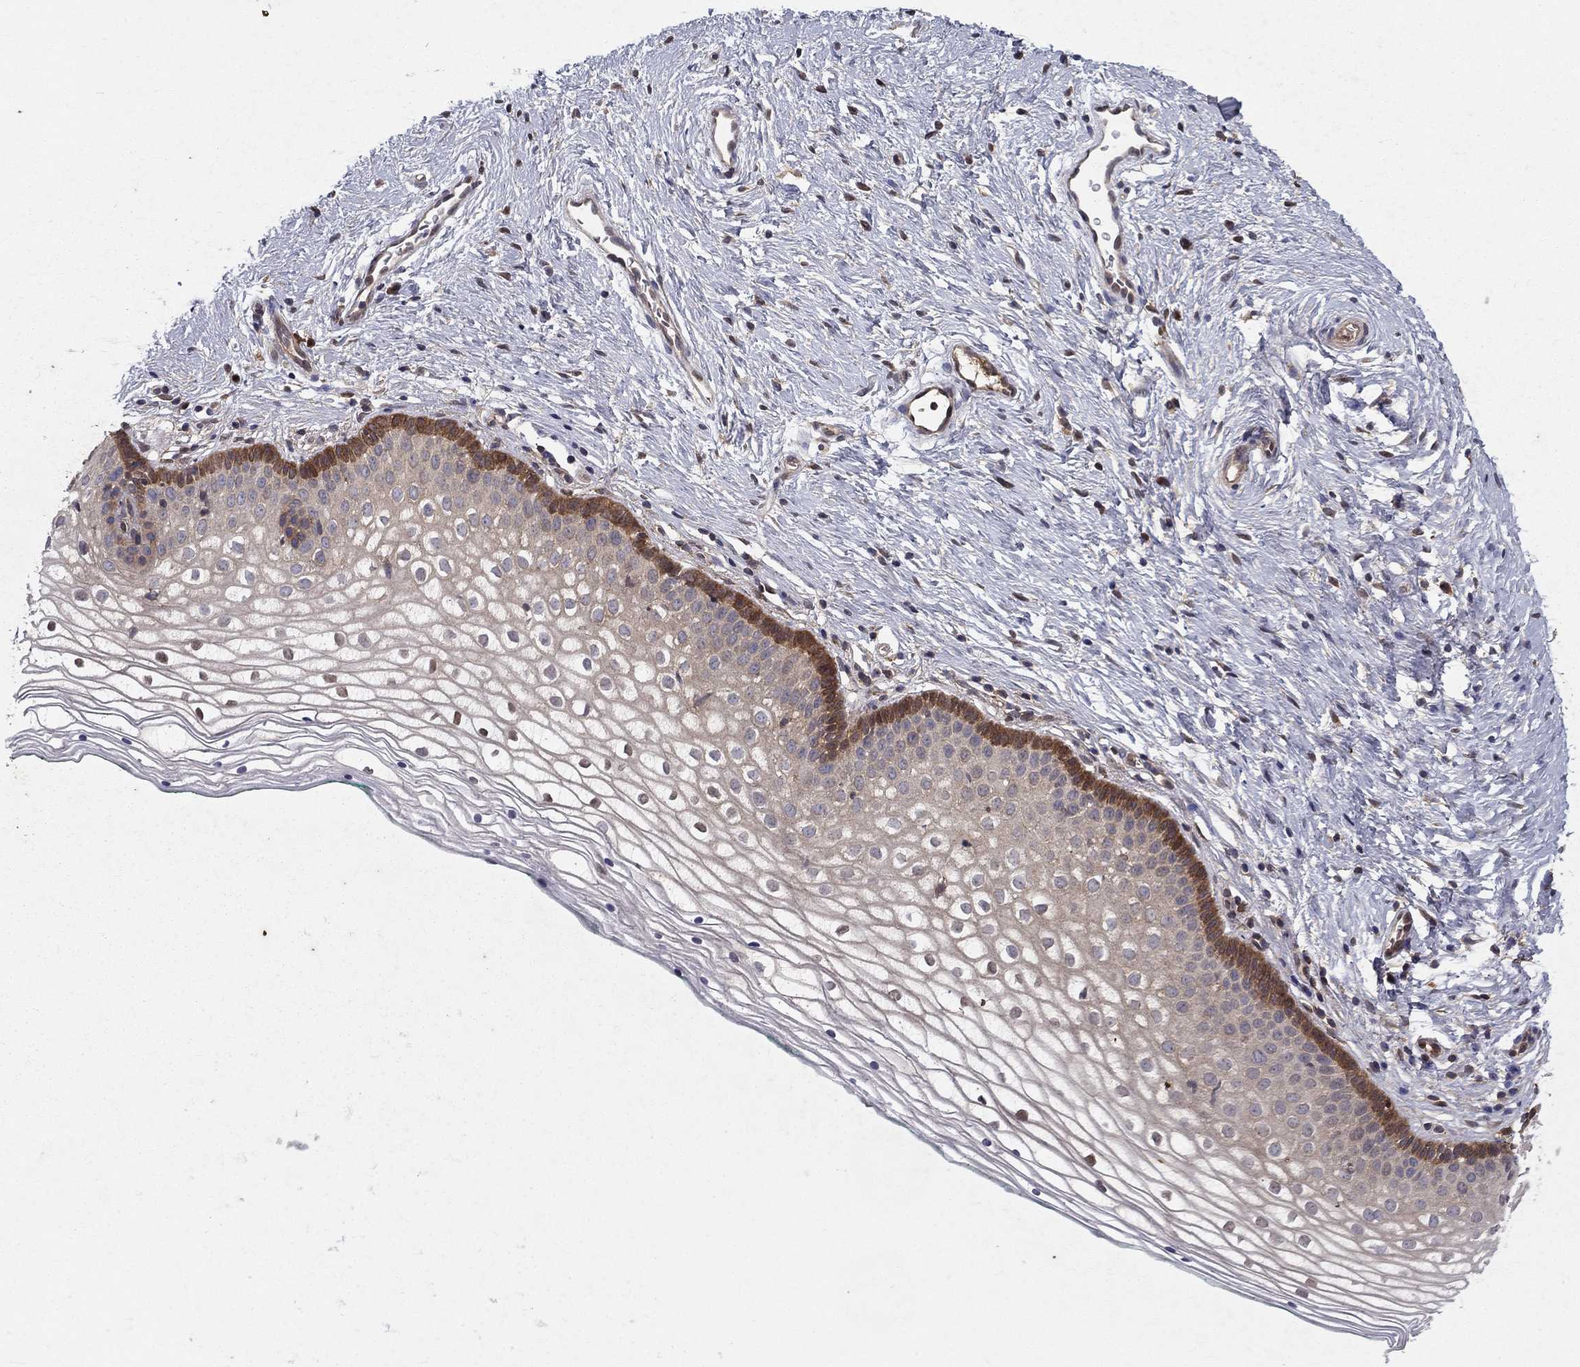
{"staining": {"intensity": "moderate", "quantity": "<25%", "location": "cytoplasmic/membranous"}, "tissue": "vagina", "cell_type": "Squamous epithelial cells", "image_type": "normal", "snomed": [{"axis": "morphology", "description": "Normal tissue, NOS"}, {"axis": "topography", "description": "Vagina"}], "caption": "Immunohistochemistry image of normal vagina: vagina stained using IHC exhibits low levels of moderate protein expression localized specifically in the cytoplasmic/membranous of squamous epithelial cells, appearing as a cytoplasmic/membranous brown color.", "gene": "CRTC1", "patient": {"sex": "female", "age": 36}}